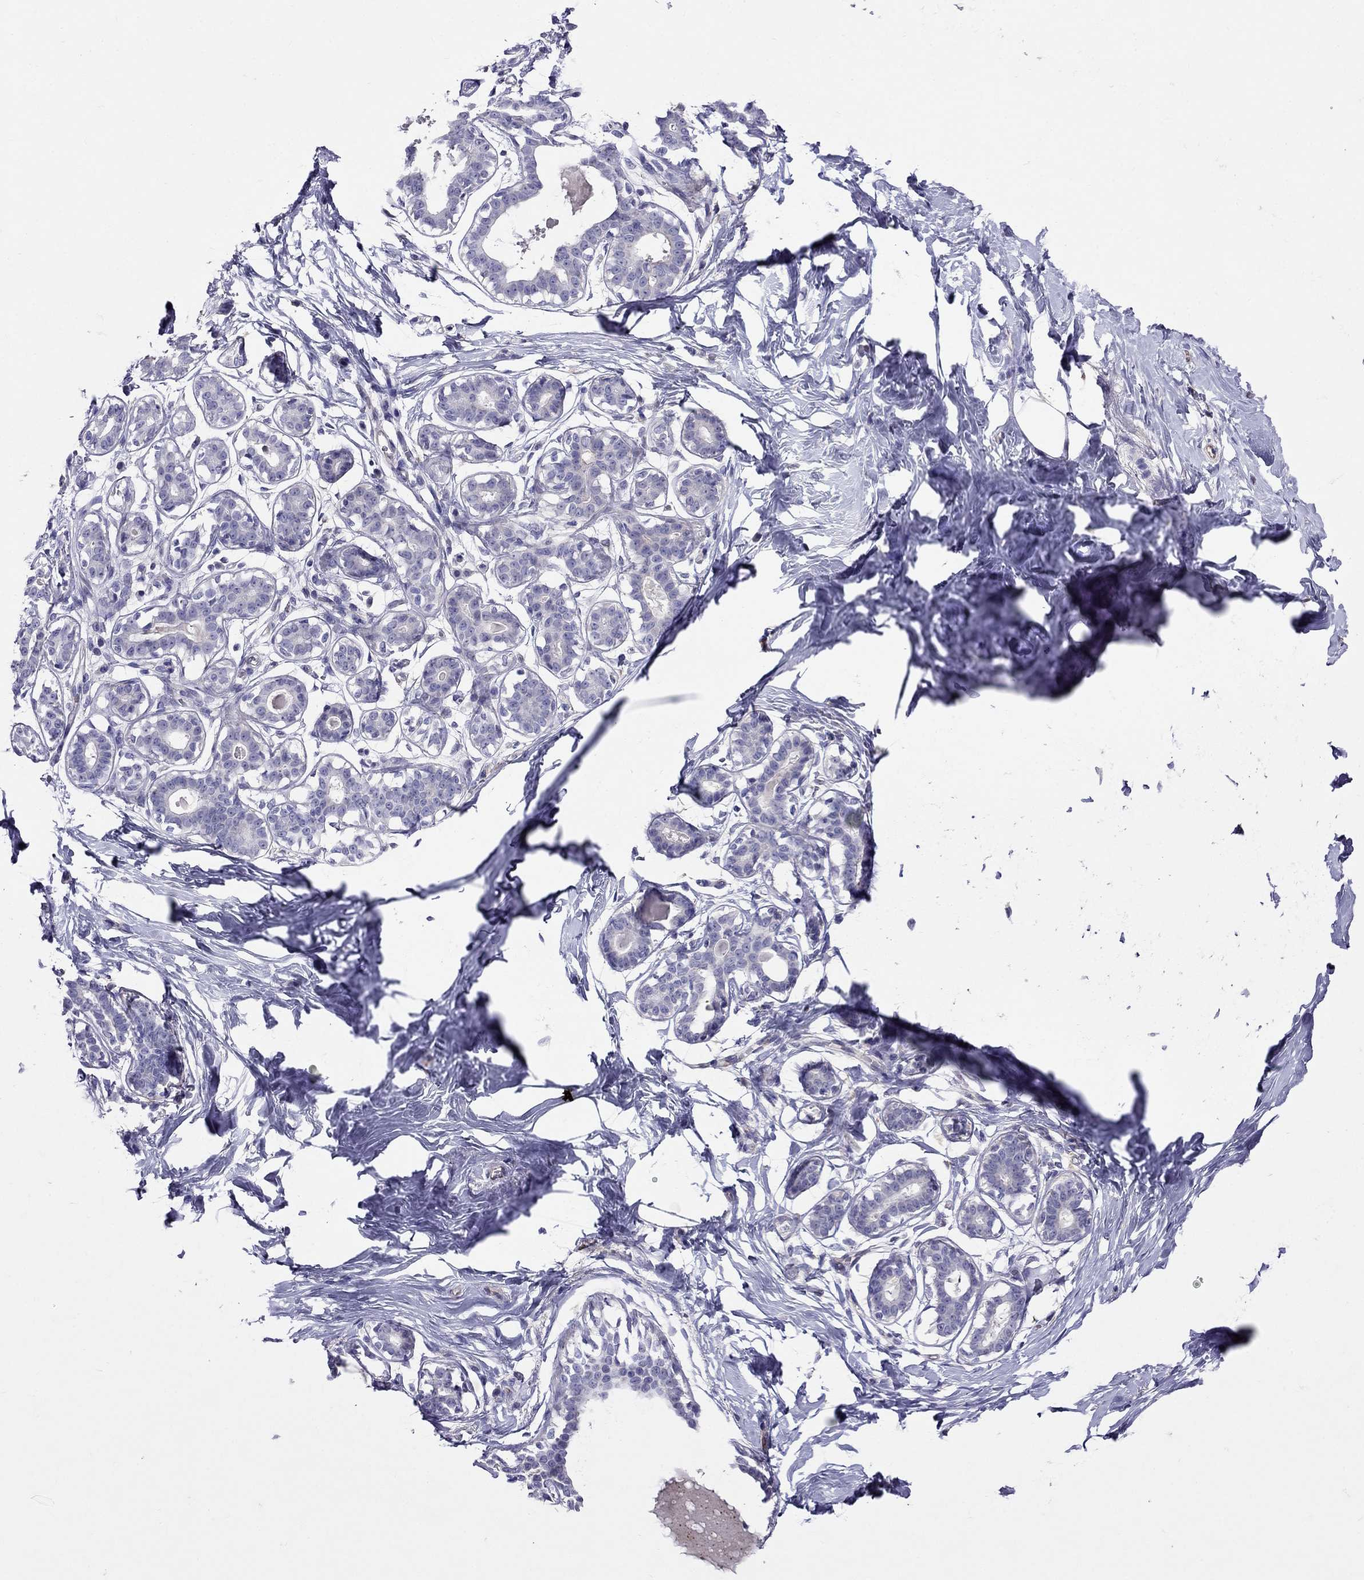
{"staining": {"intensity": "negative", "quantity": "none", "location": "none"}, "tissue": "breast", "cell_type": "Adipocytes", "image_type": "normal", "snomed": [{"axis": "morphology", "description": "Normal tissue, NOS"}, {"axis": "morphology", "description": "Lobular carcinoma, in situ"}, {"axis": "topography", "description": "Breast"}], "caption": "Immunohistochemistry micrograph of unremarkable breast: breast stained with DAB (3,3'-diaminobenzidine) displays no significant protein staining in adipocytes.", "gene": "SPINT4", "patient": {"sex": "female", "age": 35}}